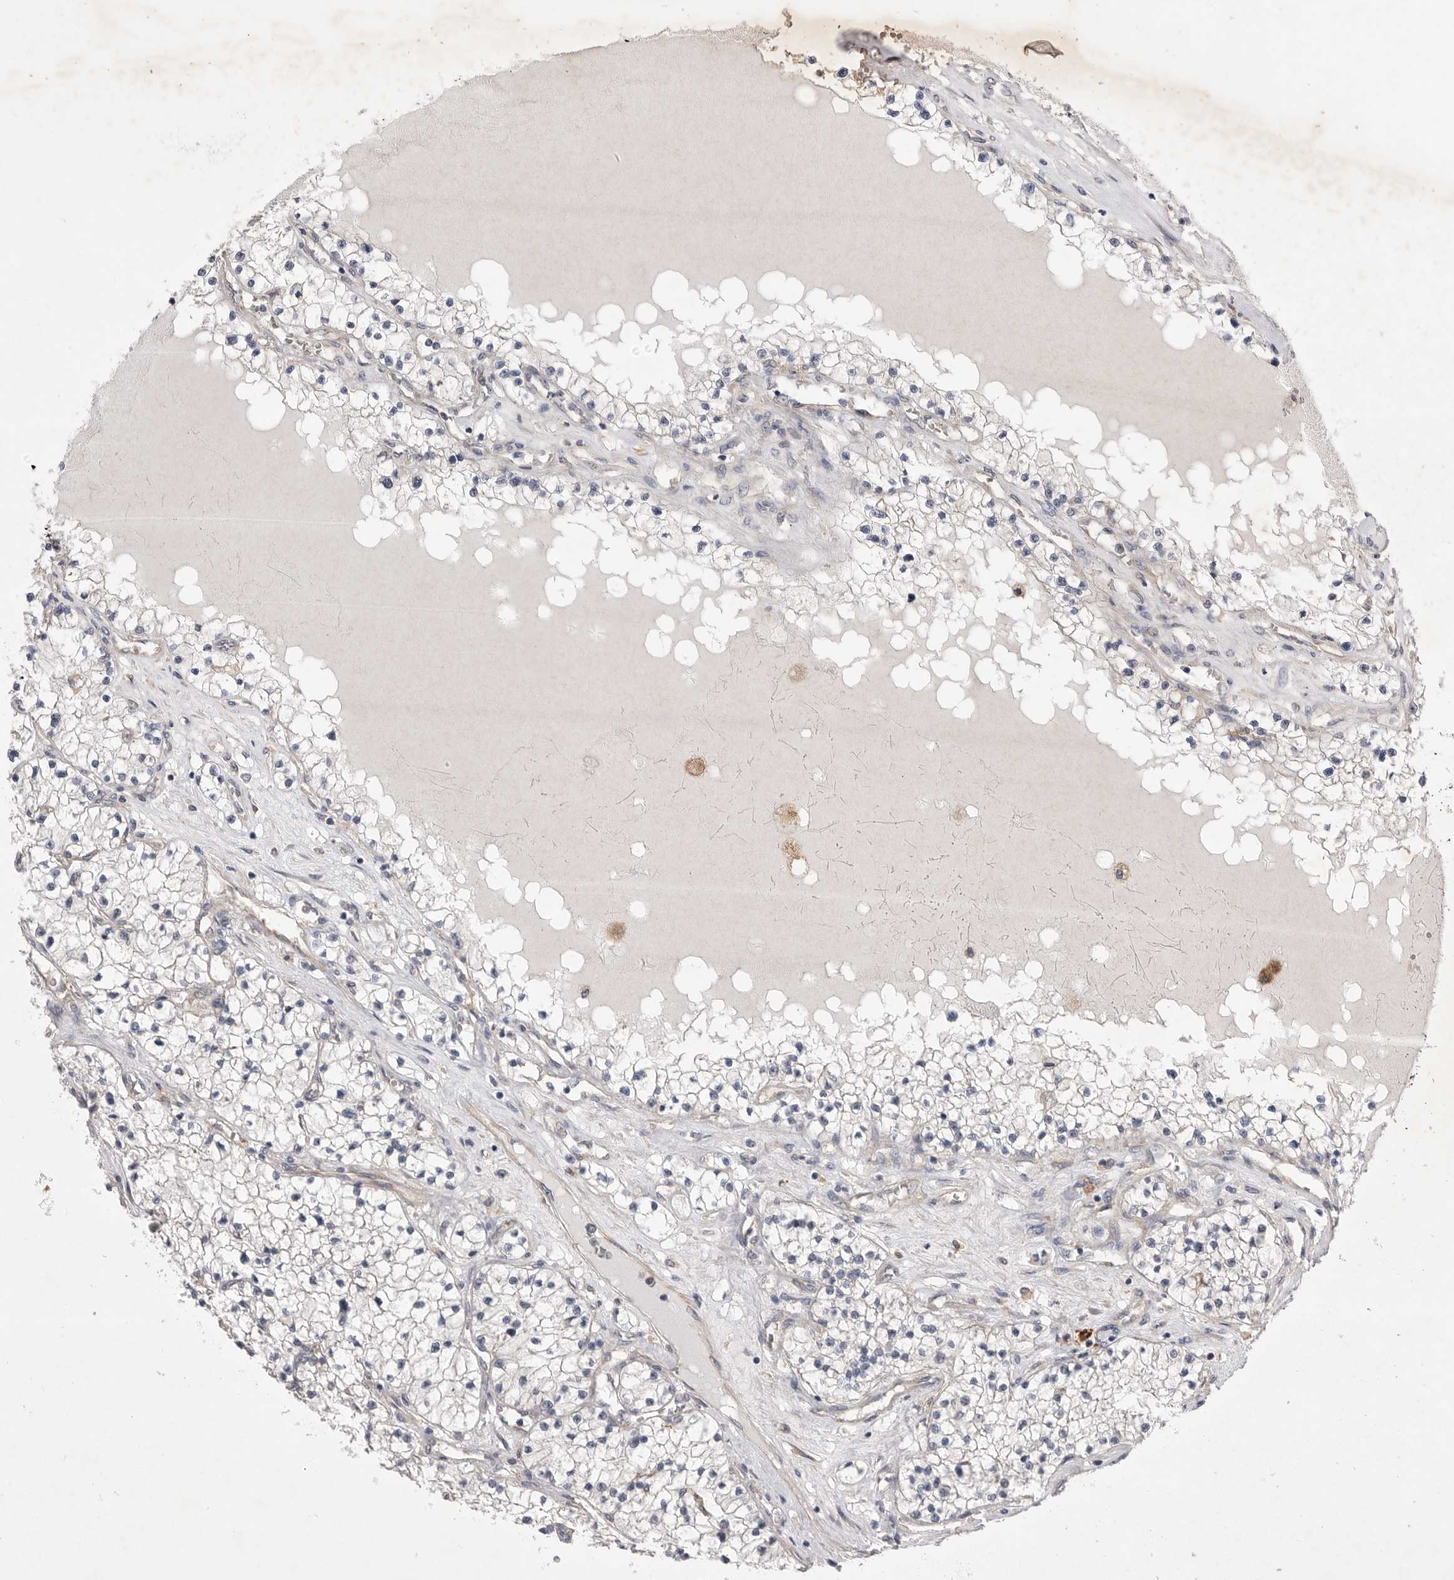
{"staining": {"intensity": "negative", "quantity": "none", "location": "none"}, "tissue": "renal cancer", "cell_type": "Tumor cells", "image_type": "cancer", "snomed": [{"axis": "morphology", "description": "Normal tissue, NOS"}, {"axis": "morphology", "description": "Adenocarcinoma, NOS"}, {"axis": "topography", "description": "Kidney"}], "caption": "Tumor cells show no significant positivity in renal cancer (adenocarcinoma). The staining is performed using DAB (3,3'-diaminobenzidine) brown chromogen with nuclei counter-stained in using hematoxylin.", "gene": "VAC14", "patient": {"sex": "male", "age": 68}}